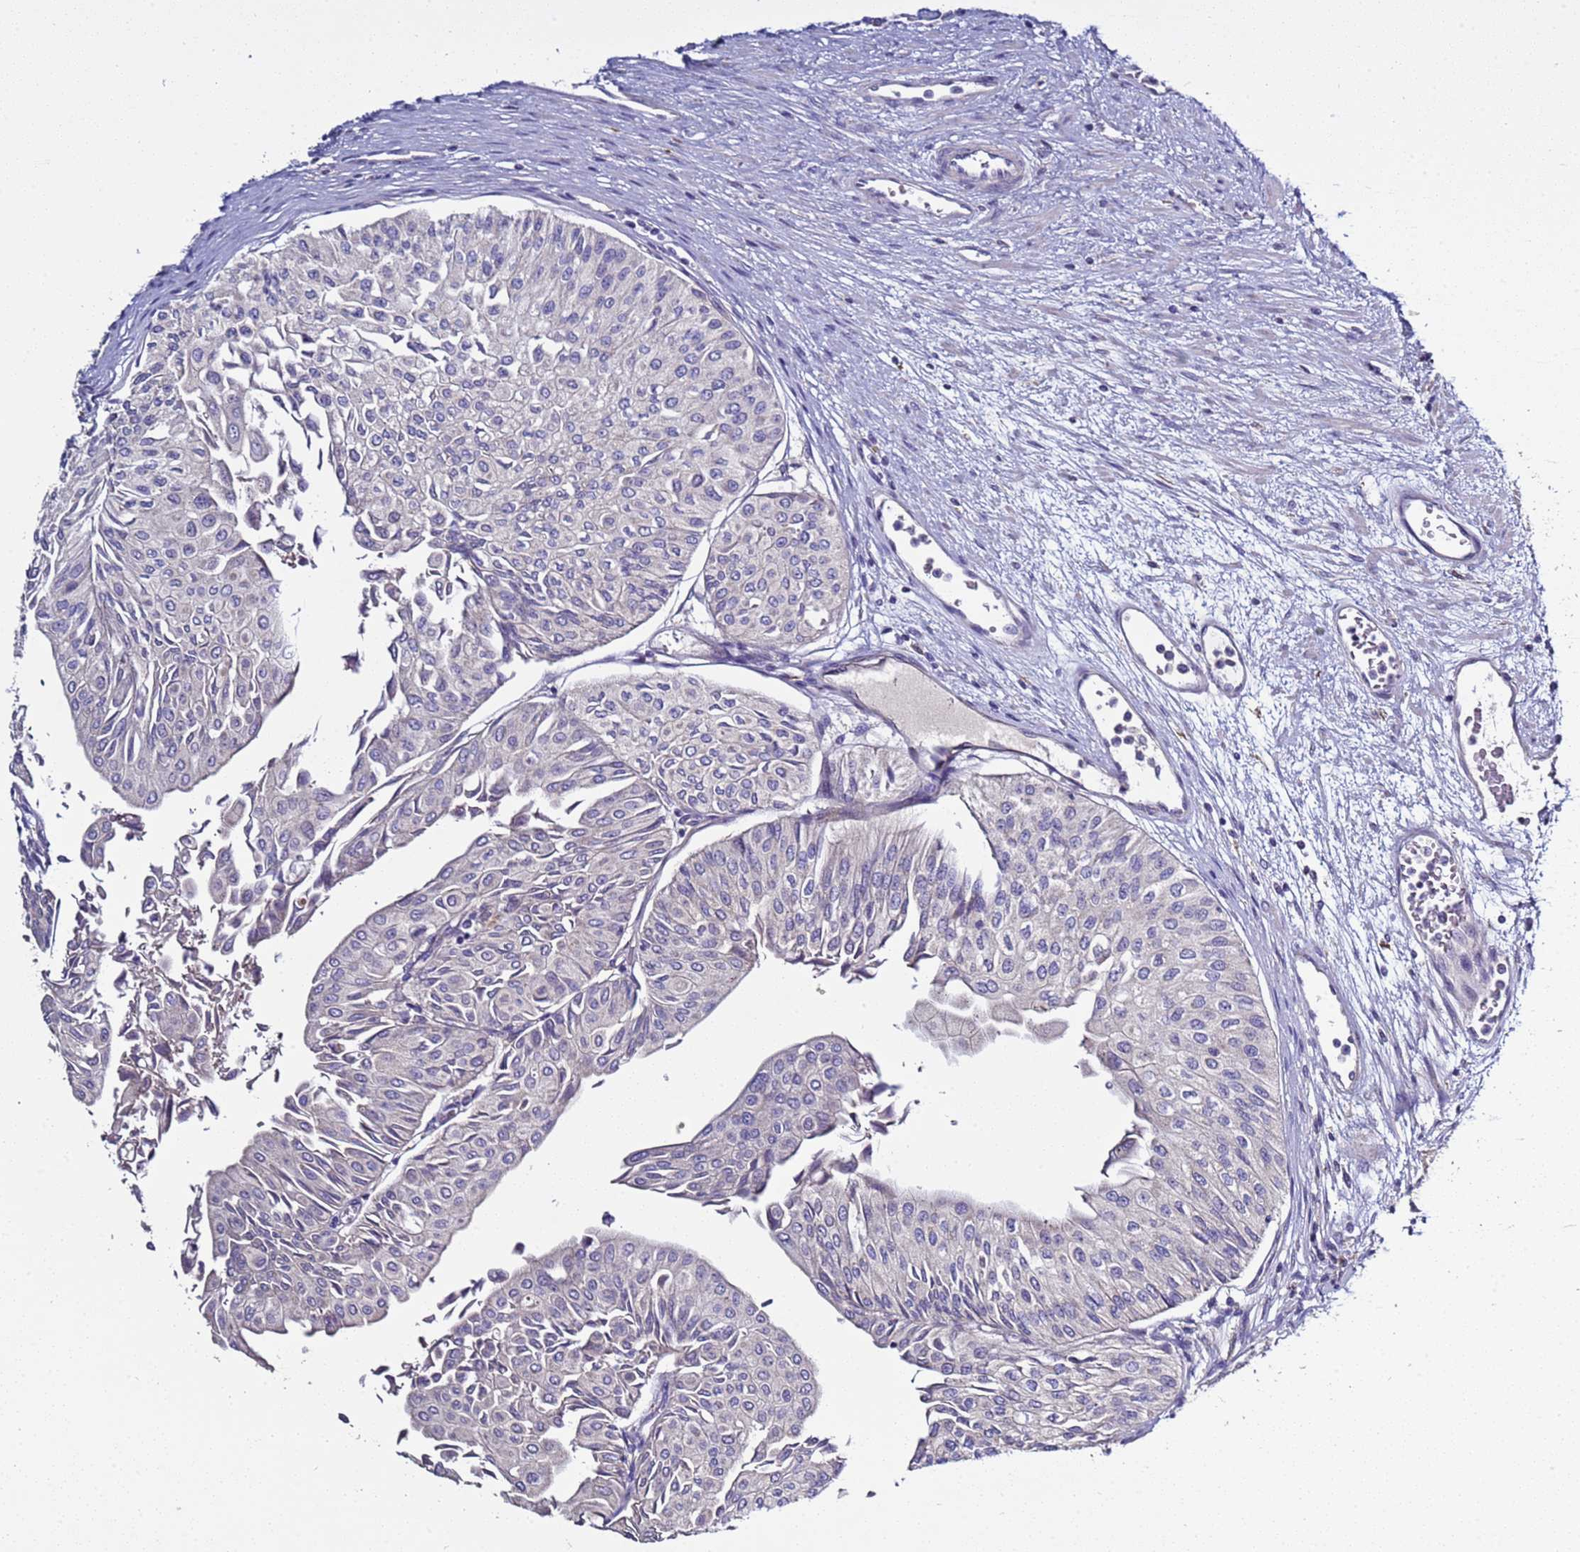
{"staining": {"intensity": "negative", "quantity": "none", "location": "none"}, "tissue": "urothelial cancer", "cell_type": "Tumor cells", "image_type": "cancer", "snomed": [{"axis": "morphology", "description": "Urothelial carcinoma, Low grade"}, {"axis": "topography", "description": "Urinary bladder"}], "caption": "Low-grade urothelial carcinoma was stained to show a protein in brown. There is no significant staining in tumor cells.", "gene": "RABL2B", "patient": {"sex": "male", "age": 67}}